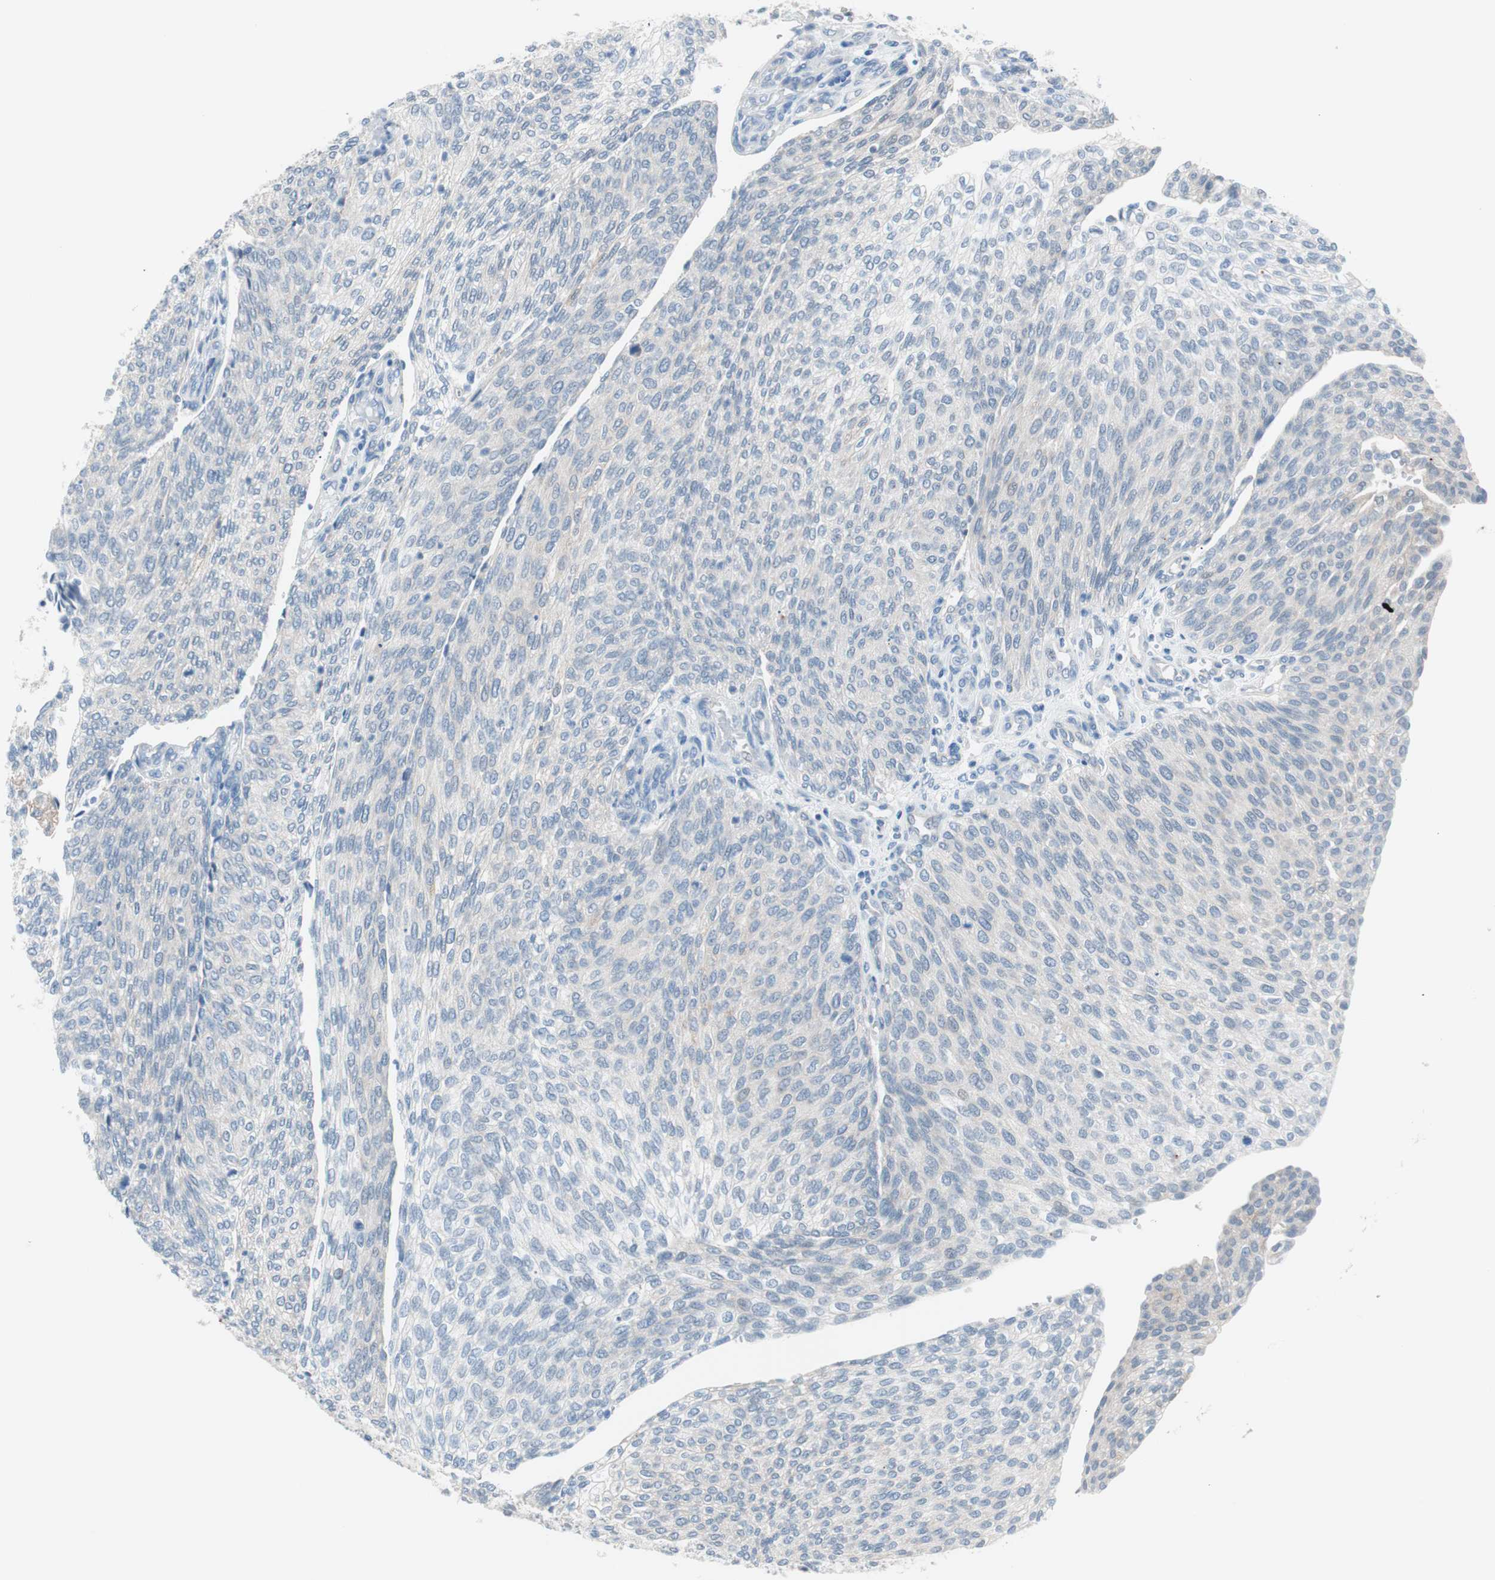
{"staining": {"intensity": "negative", "quantity": "none", "location": "none"}, "tissue": "urothelial cancer", "cell_type": "Tumor cells", "image_type": "cancer", "snomed": [{"axis": "morphology", "description": "Urothelial carcinoma, Low grade"}, {"axis": "topography", "description": "Urinary bladder"}], "caption": "Immunohistochemistry of human urothelial cancer displays no positivity in tumor cells.", "gene": "VIL1", "patient": {"sex": "female", "age": 79}}